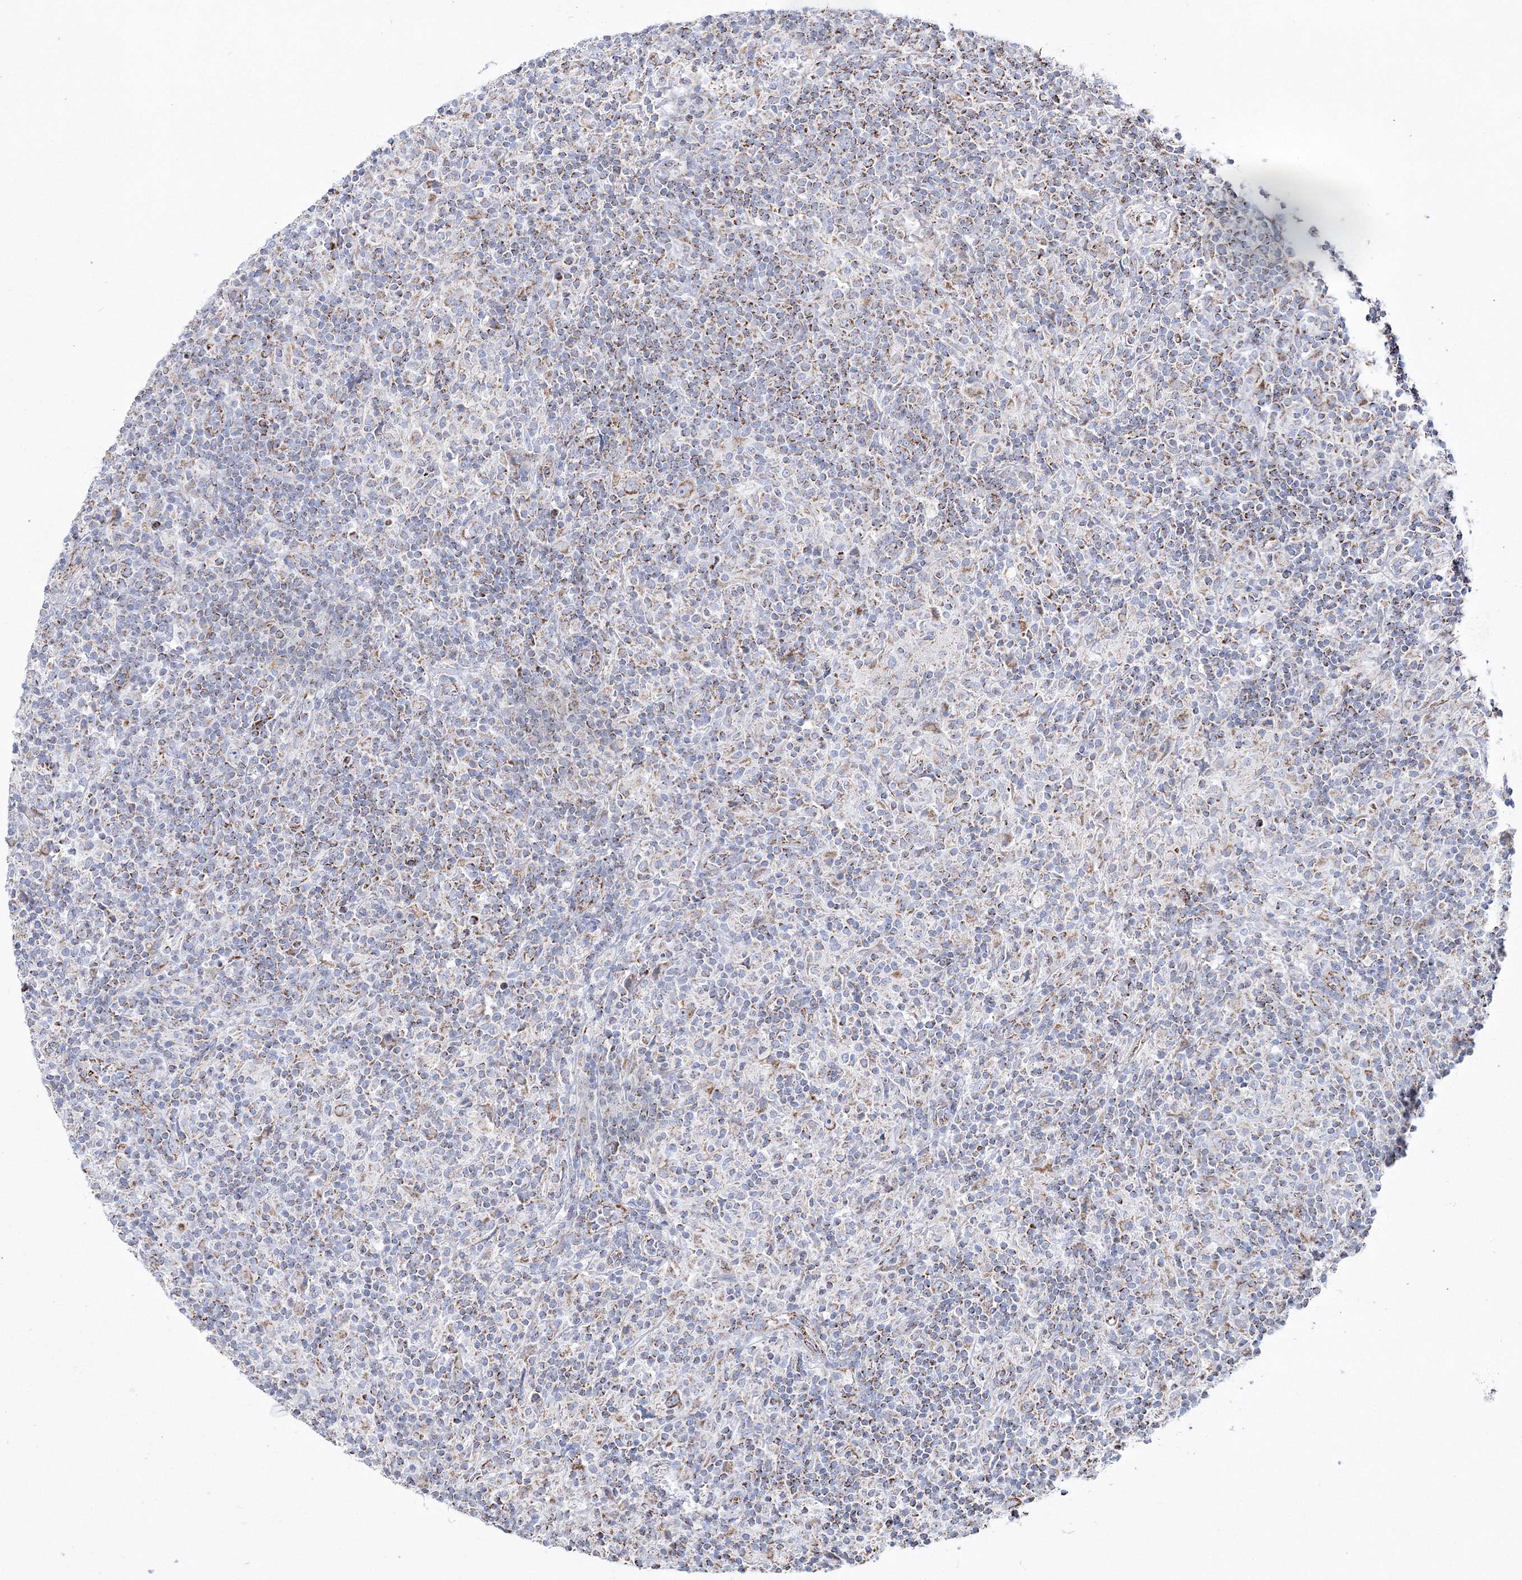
{"staining": {"intensity": "moderate", "quantity": "25%-75%", "location": "cytoplasmic/membranous"}, "tissue": "lymphoma", "cell_type": "Tumor cells", "image_type": "cancer", "snomed": [{"axis": "morphology", "description": "Hodgkin's disease, NOS"}, {"axis": "topography", "description": "Lymph node"}], "caption": "High-magnification brightfield microscopy of Hodgkin's disease stained with DAB (3,3'-diaminobenzidine) (brown) and counterstained with hematoxylin (blue). tumor cells exhibit moderate cytoplasmic/membranous positivity is identified in about25%-75% of cells.", "gene": "HIBCH", "patient": {"sex": "male", "age": 70}}